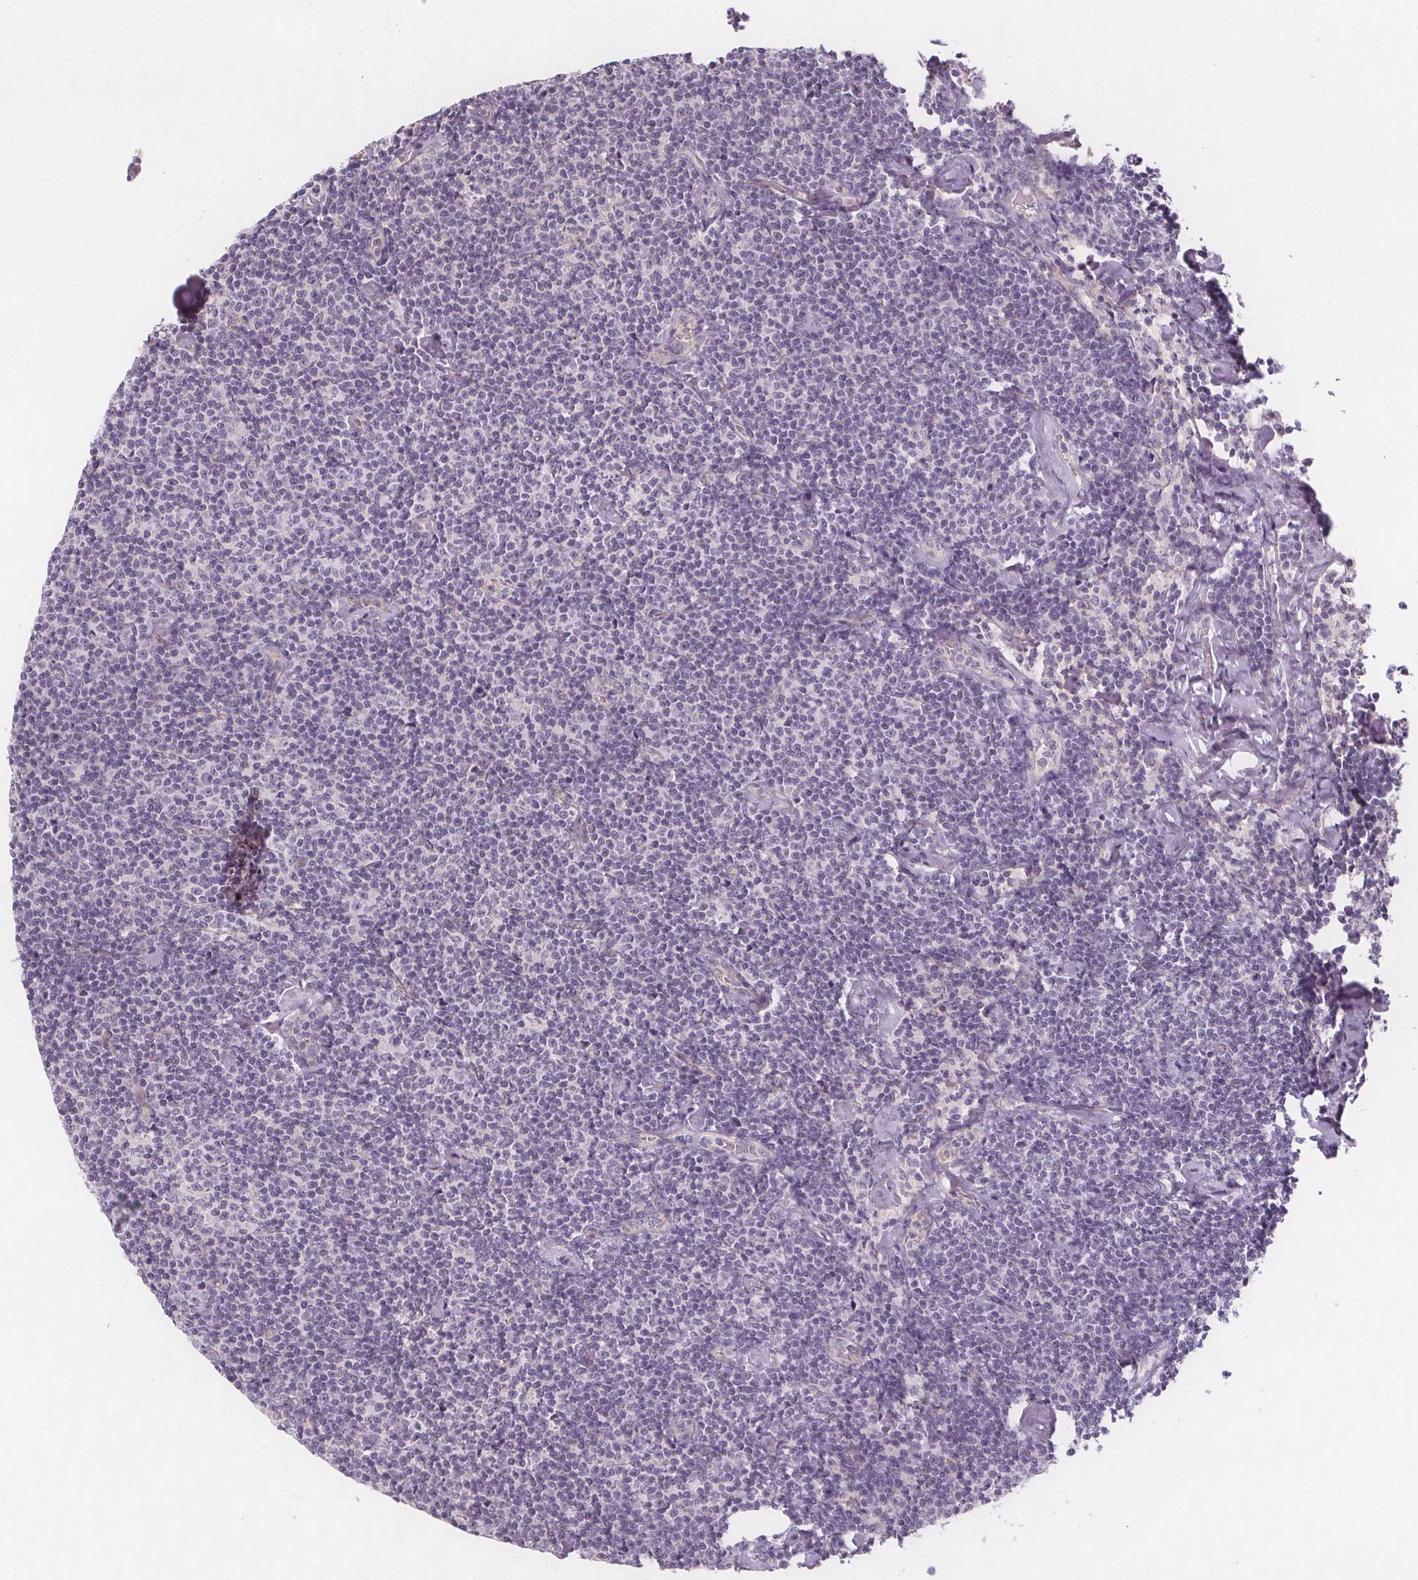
{"staining": {"intensity": "negative", "quantity": "none", "location": "none"}, "tissue": "lymphoma", "cell_type": "Tumor cells", "image_type": "cancer", "snomed": [{"axis": "morphology", "description": "Malignant lymphoma, non-Hodgkin's type, Low grade"}, {"axis": "topography", "description": "Lymph node"}], "caption": "Immunohistochemical staining of human lymphoma shows no significant expression in tumor cells. (DAB IHC, high magnification).", "gene": "VNN1", "patient": {"sex": "male", "age": 81}}